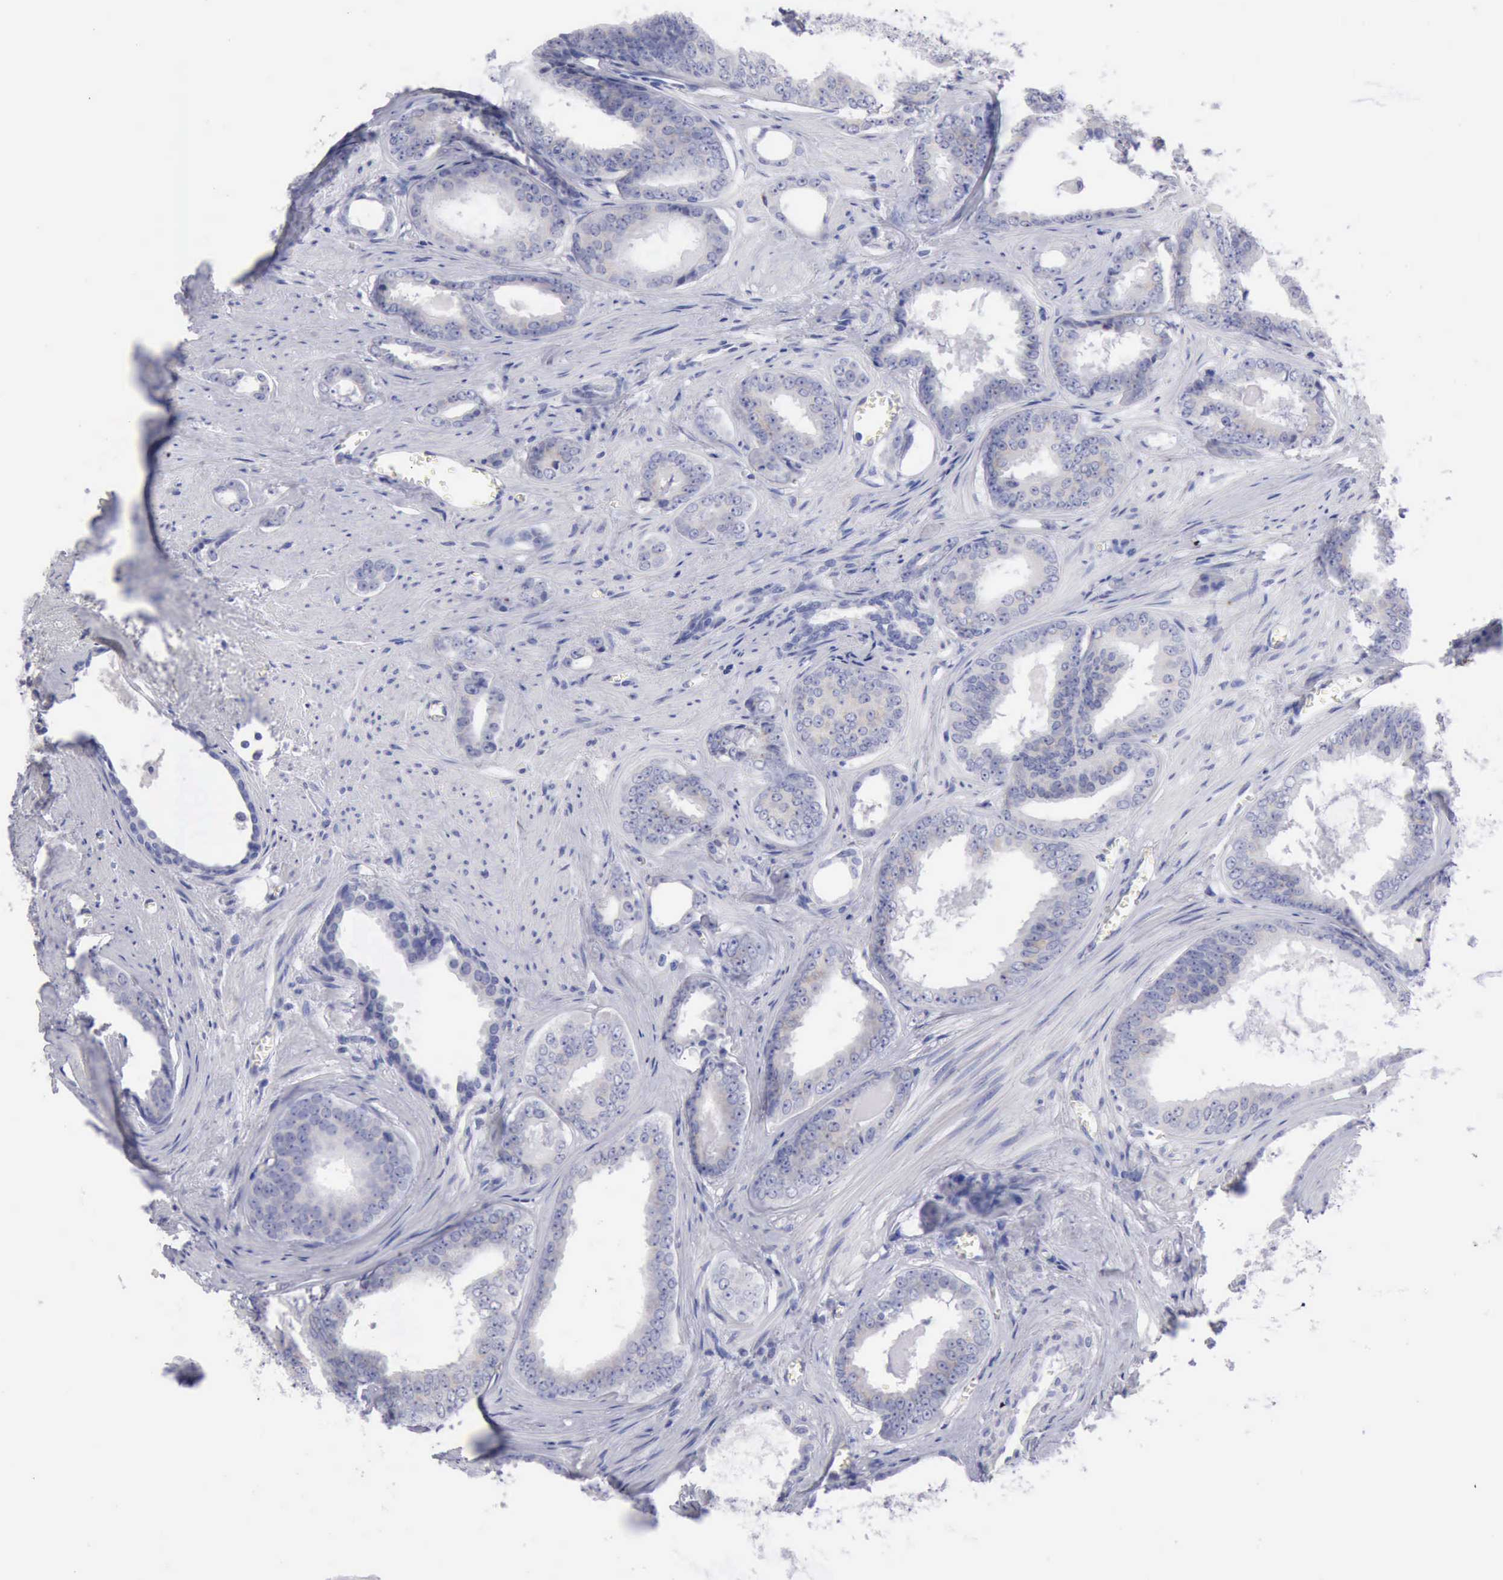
{"staining": {"intensity": "weak", "quantity": "<25%", "location": "cytoplasmic/membranous"}, "tissue": "prostate cancer", "cell_type": "Tumor cells", "image_type": "cancer", "snomed": [{"axis": "morphology", "description": "Adenocarcinoma, Medium grade"}, {"axis": "topography", "description": "Prostate"}], "caption": "Immunohistochemical staining of prostate cancer (medium-grade adenocarcinoma) shows no significant positivity in tumor cells.", "gene": "ANGEL1", "patient": {"sex": "male", "age": 79}}